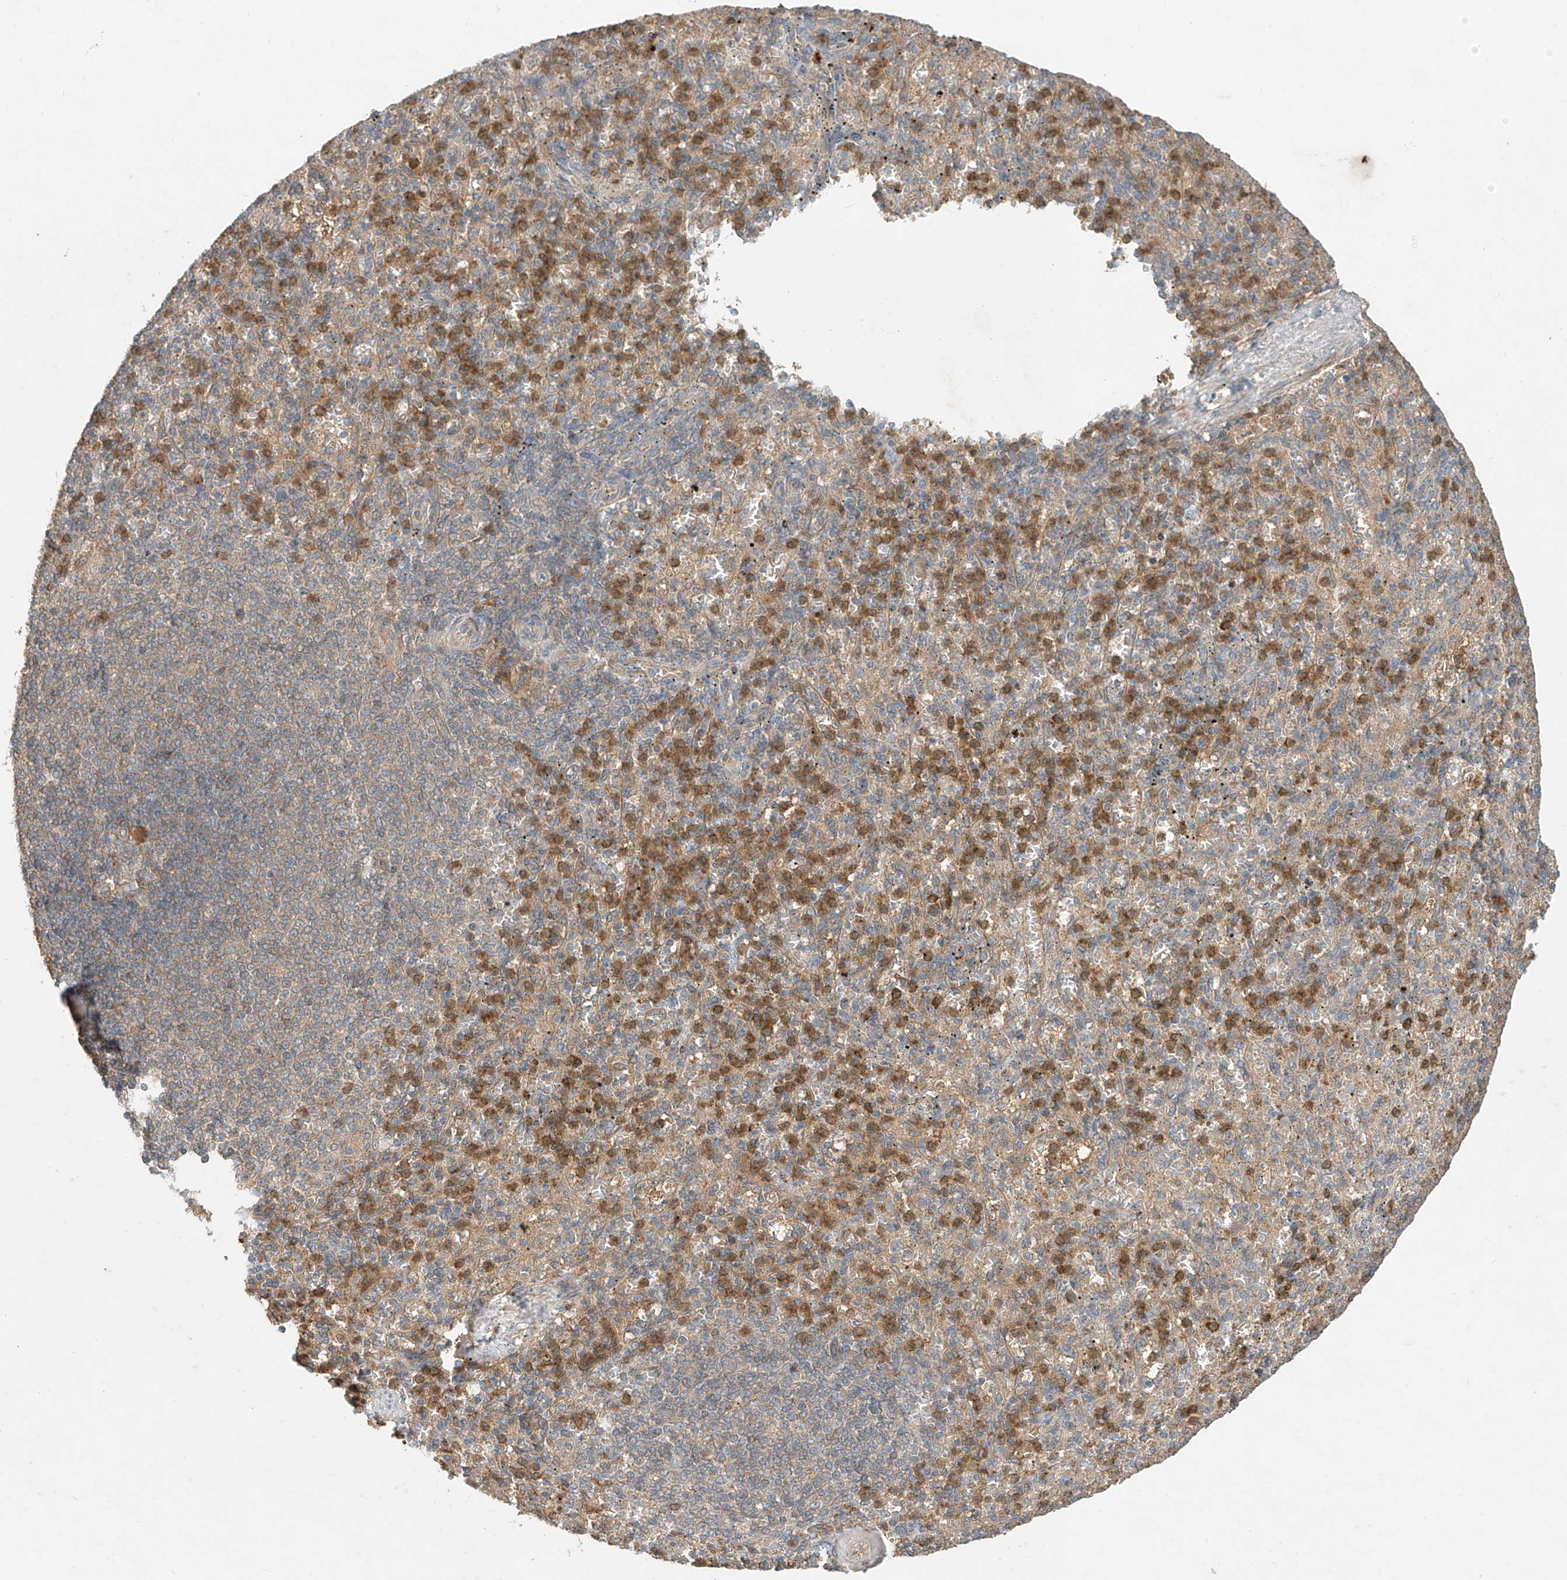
{"staining": {"intensity": "moderate", "quantity": "25%-75%", "location": "cytoplasmic/membranous"}, "tissue": "spleen", "cell_type": "Cells in red pulp", "image_type": "normal", "snomed": [{"axis": "morphology", "description": "Normal tissue, NOS"}, {"axis": "topography", "description": "Spleen"}], "caption": "IHC (DAB (3,3'-diaminobenzidine)) staining of normal spleen shows moderate cytoplasmic/membranous protein staining in about 25%-75% of cells in red pulp. (Stains: DAB in brown, nuclei in blue, Microscopy: brightfield microscopy at high magnification).", "gene": "CACNA2D4", "patient": {"sex": "female", "age": 74}}